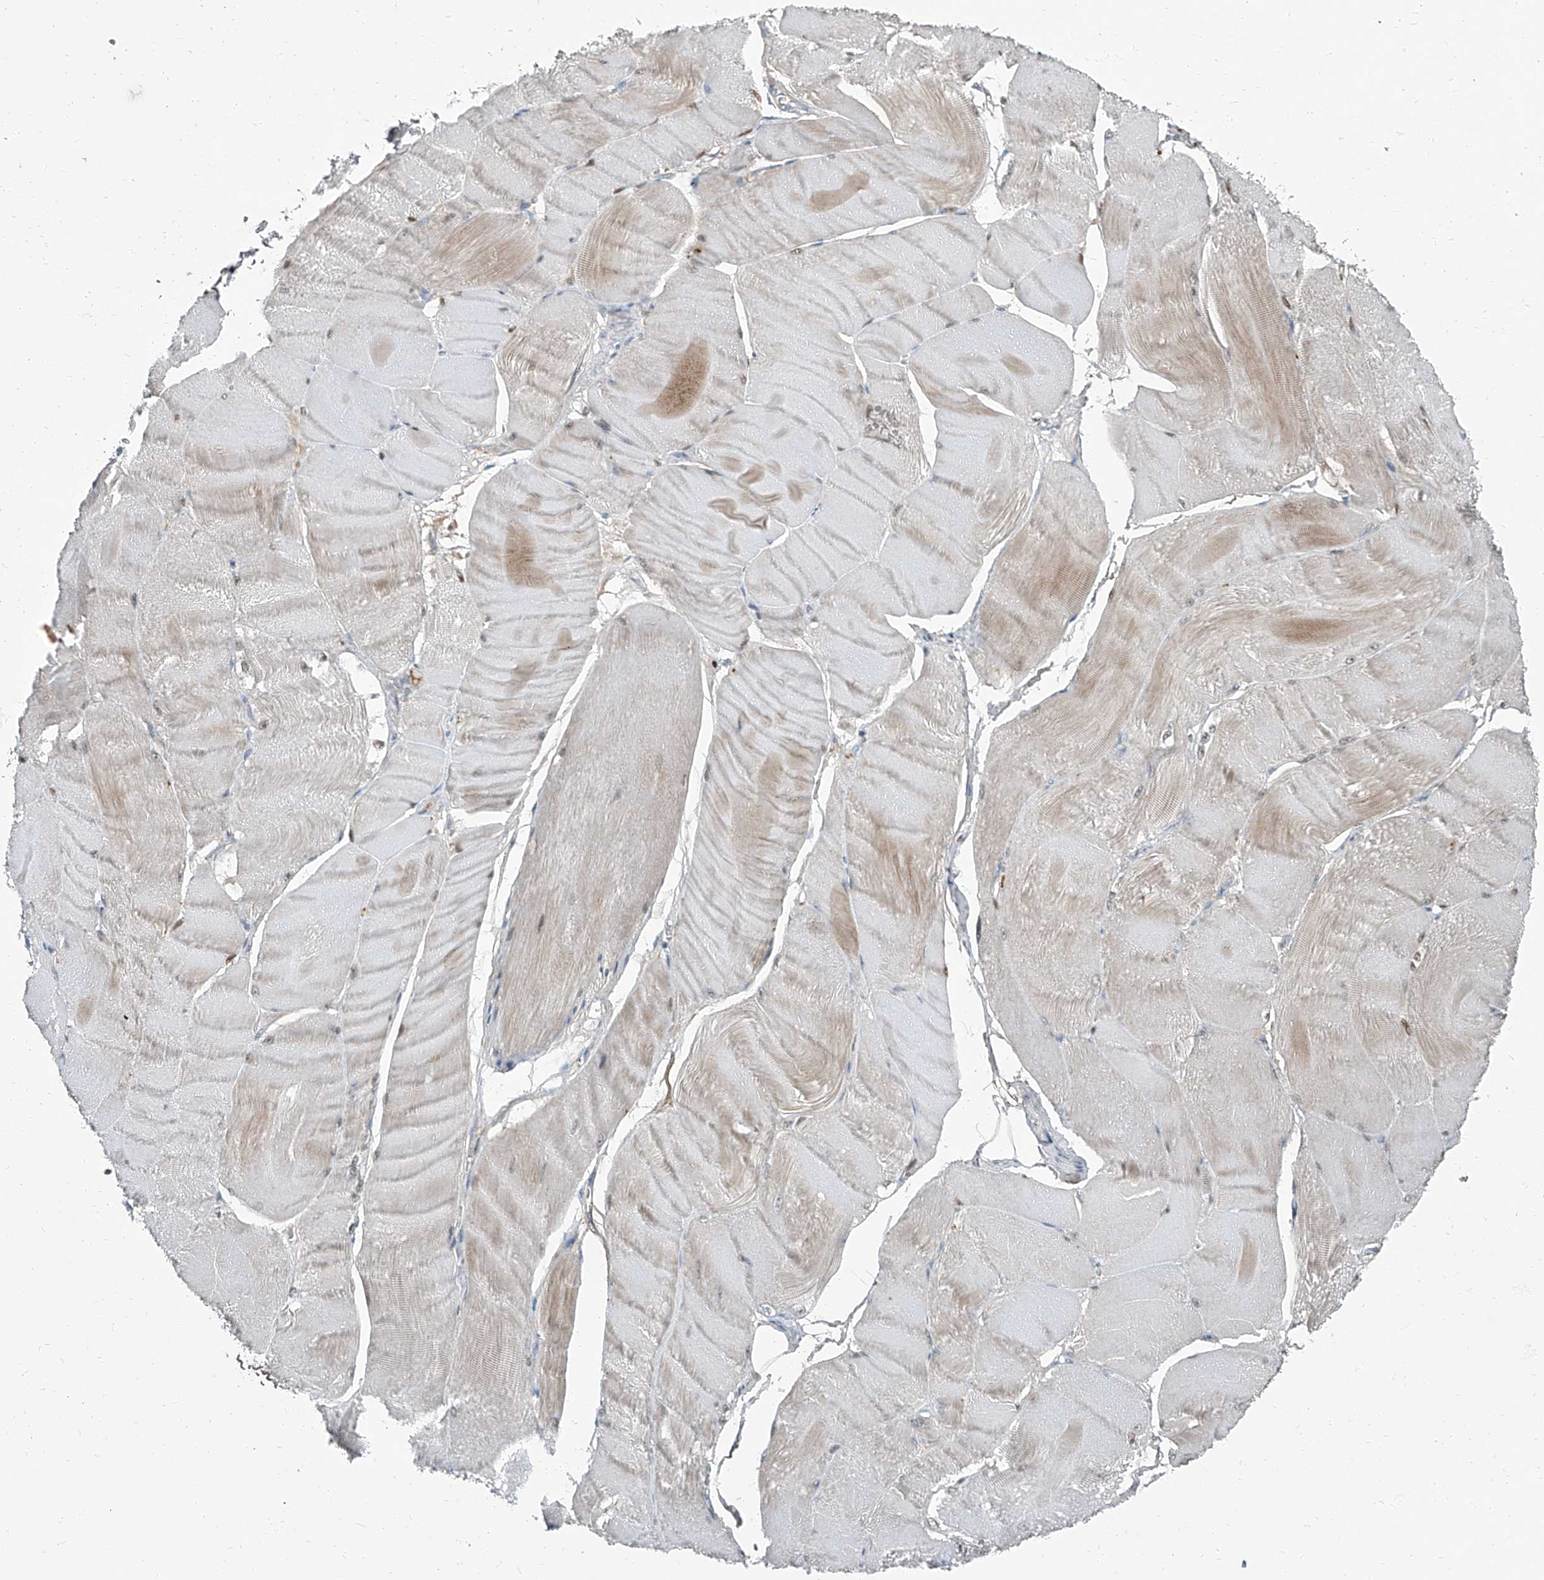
{"staining": {"intensity": "weak", "quantity": "<25%", "location": "cytoplasmic/membranous,nuclear"}, "tissue": "skeletal muscle", "cell_type": "Myocytes", "image_type": "normal", "snomed": [{"axis": "morphology", "description": "Normal tissue, NOS"}, {"axis": "morphology", "description": "Basal cell carcinoma"}, {"axis": "topography", "description": "Skeletal muscle"}], "caption": "A high-resolution image shows immunohistochemistry (IHC) staining of normal skeletal muscle, which demonstrates no significant positivity in myocytes. (DAB IHC, high magnification).", "gene": "HOXA3", "patient": {"sex": "female", "age": 64}}